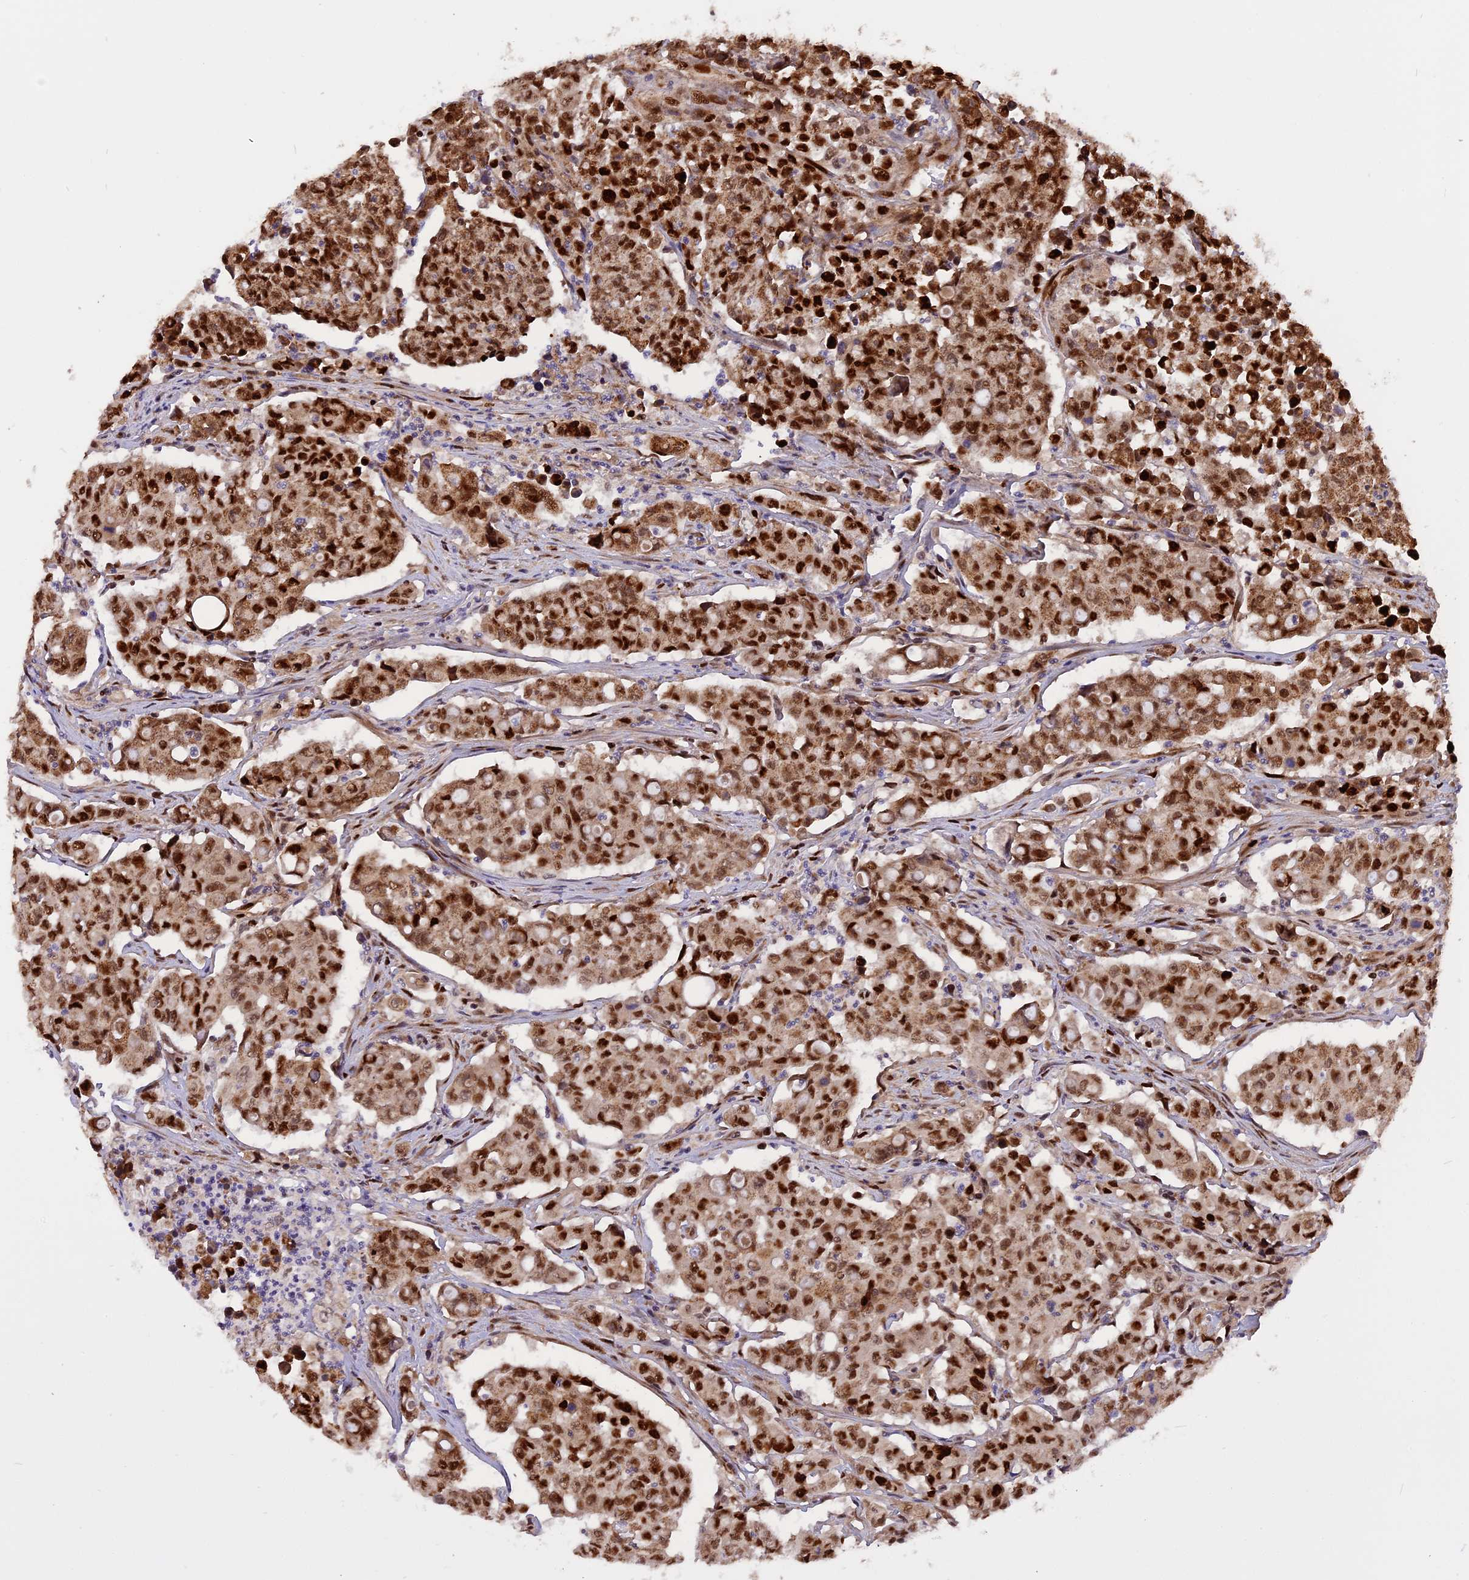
{"staining": {"intensity": "strong", "quantity": ">75%", "location": "nuclear"}, "tissue": "colorectal cancer", "cell_type": "Tumor cells", "image_type": "cancer", "snomed": [{"axis": "morphology", "description": "Adenocarcinoma, NOS"}, {"axis": "topography", "description": "Colon"}], "caption": "Immunohistochemical staining of human colorectal cancer (adenocarcinoma) shows high levels of strong nuclear protein staining in approximately >75% of tumor cells.", "gene": "MICALL1", "patient": {"sex": "male", "age": 51}}